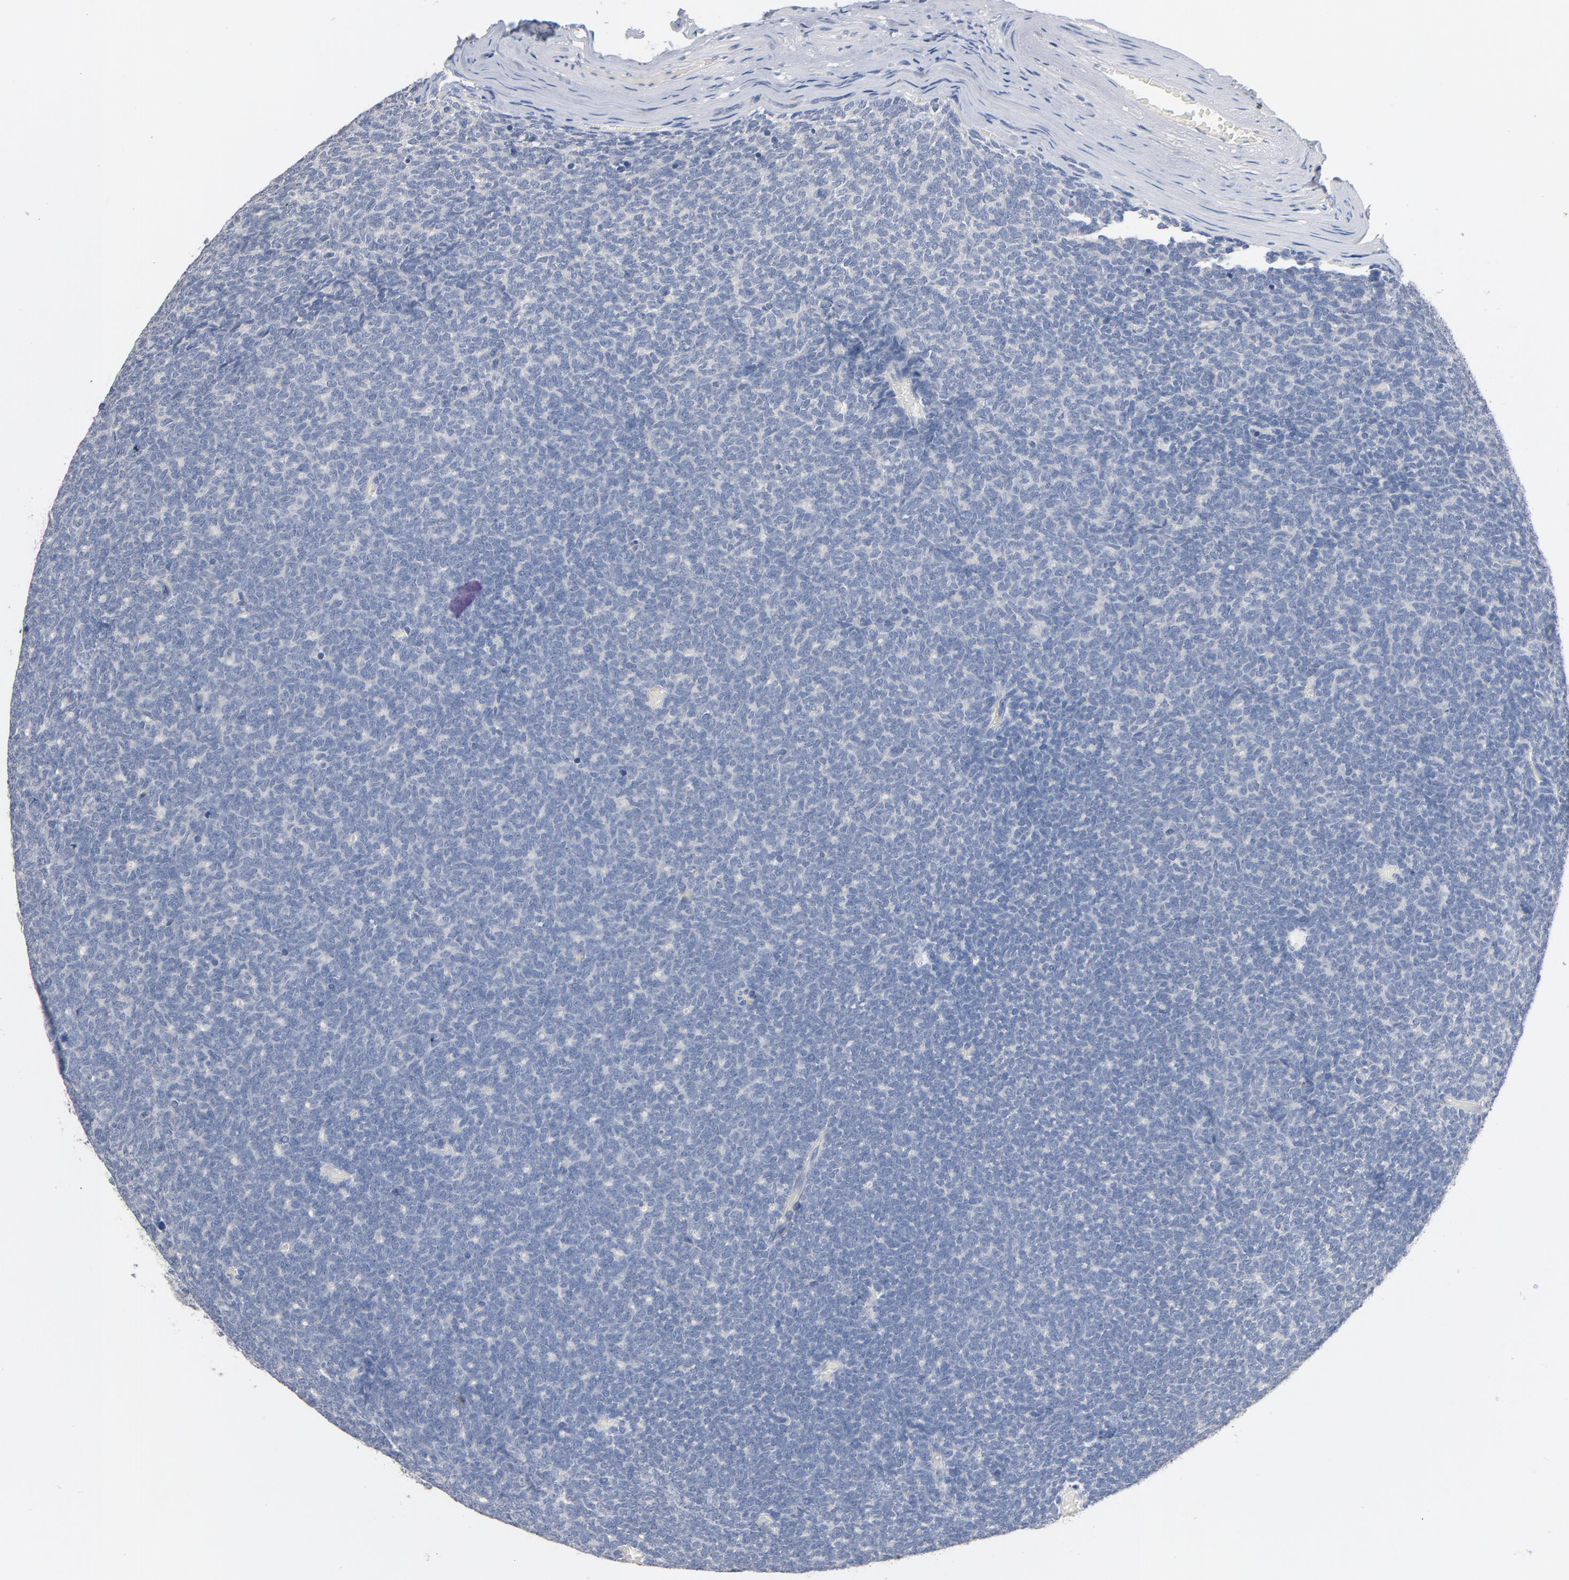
{"staining": {"intensity": "negative", "quantity": "none", "location": "none"}, "tissue": "renal cancer", "cell_type": "Tumor cells", "image_type": "cancer", "snomed": [{"axis": "morphology", "description": "Neoplasm, malignant, NOS"}, {"axis": "topography", "description": "Kidney"}], "caption": "An immunohistochemistry (IHC) image of renal cancer is shown. There is no staining in tumor cells of renal cancer.", "gene": "ZCCHC13", "patient": {"sex": "male", "age": 28}}